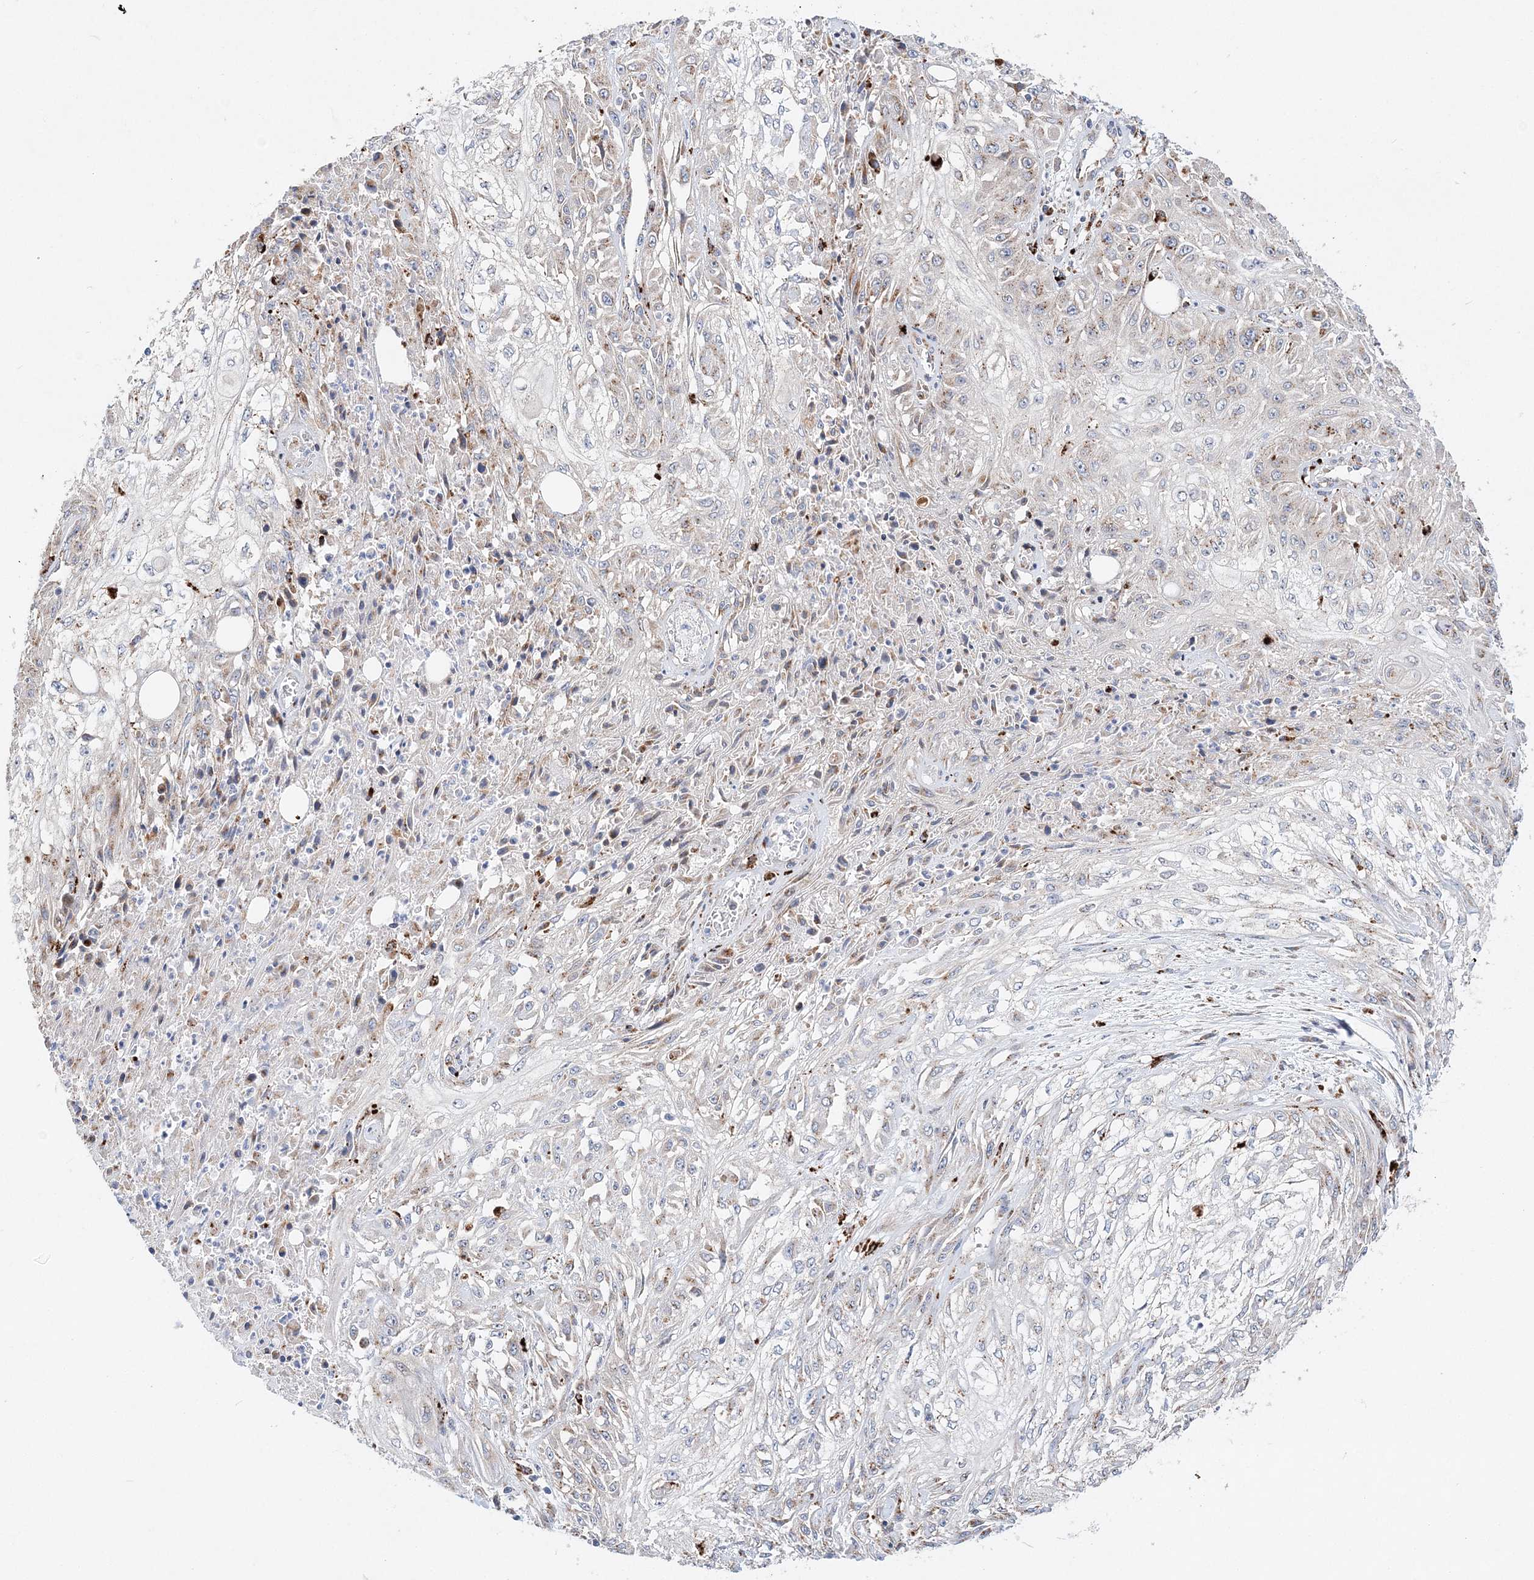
{"staining": {"intensity": "weak", "quantity": "25%-75%", "location": "cytoplasmic/membranous"}, "tissue": "skin cancer", "cell_type": "Tumor cells", "image_type": "cancer", "snomed": [{"axis": "morphology", "description": "Squamous cell carcinoma, NOS"}, {"axis": "morphology", "description": "Squamous cell carcinoma, metastatic, NOS"}, {"axis": "topography", "description": "Skin"}, {"axis": "topography", "description": "Lymph node"}], "caption": "The image exhibits immunohistochemical staining of skin metastatic squamous cell carcinoma. There is weak cytoplasmic/membranous positivity is appreciated in about 25%-75% of tumor cells.", "gene": "C3orf38", "patient": {"sex": "male", "age": 75}}